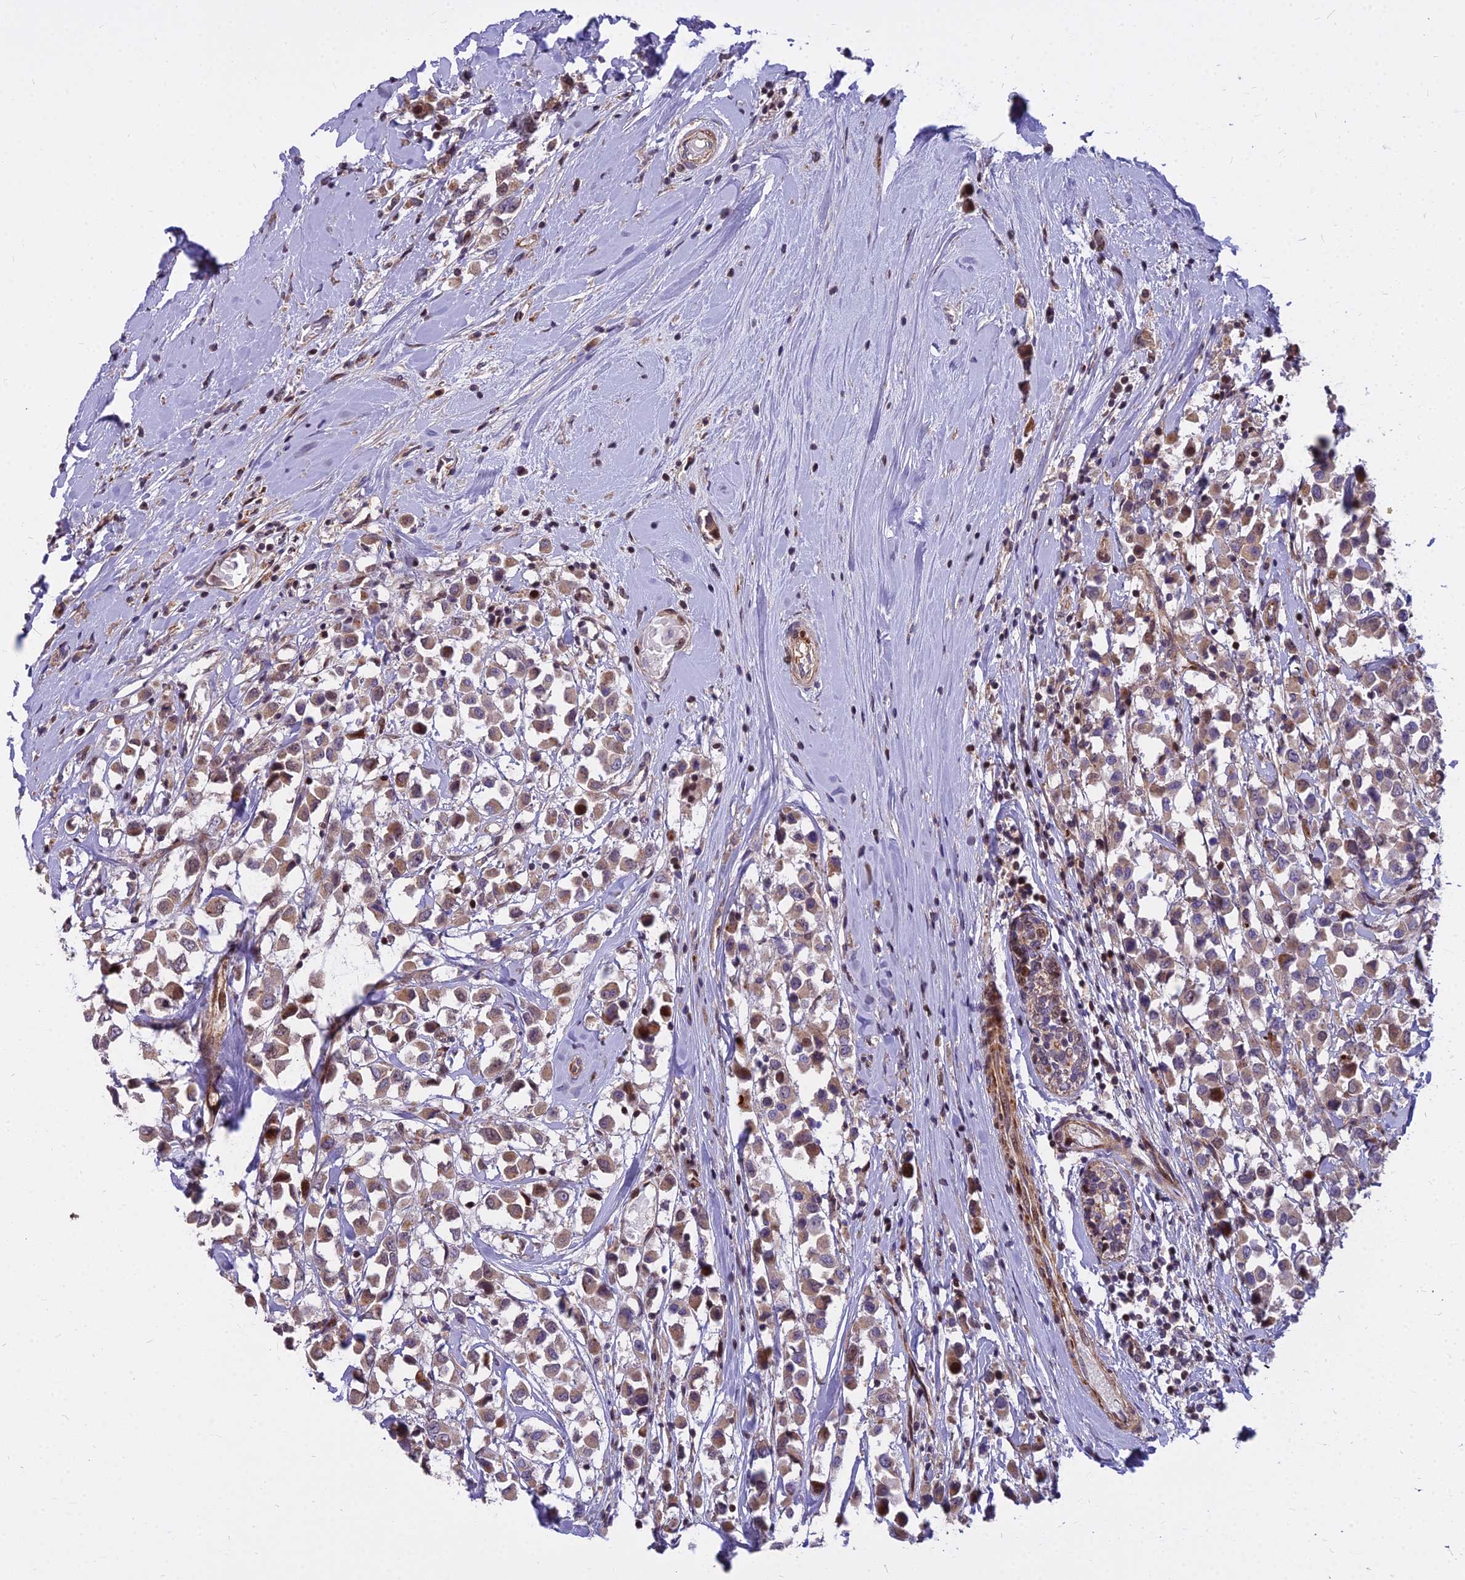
{"staining": {"intensity": "weak", "quantity": ">75%", "location": "cytoplasmic/membranous"}, "tissue": "breast cancer", "cell_type": "Tumor cells", "image_type": "cancer", "snomed": [{"axis": "morphology", "description": "Duct carcinoma"}, {"axis": "topography", "description": "Breast"}], "caption": "Immunohistochemical staining of human infiltrating ductal carcinoma (breast) displays weak cytoplasmic/membranous protein staining in about >75% of tumor cells. Ihc stains the protein of interest in brown and the nuclei are stained blue.", "gene": "GLYATL3", "patient": {"sex": "female", "age": 61}}